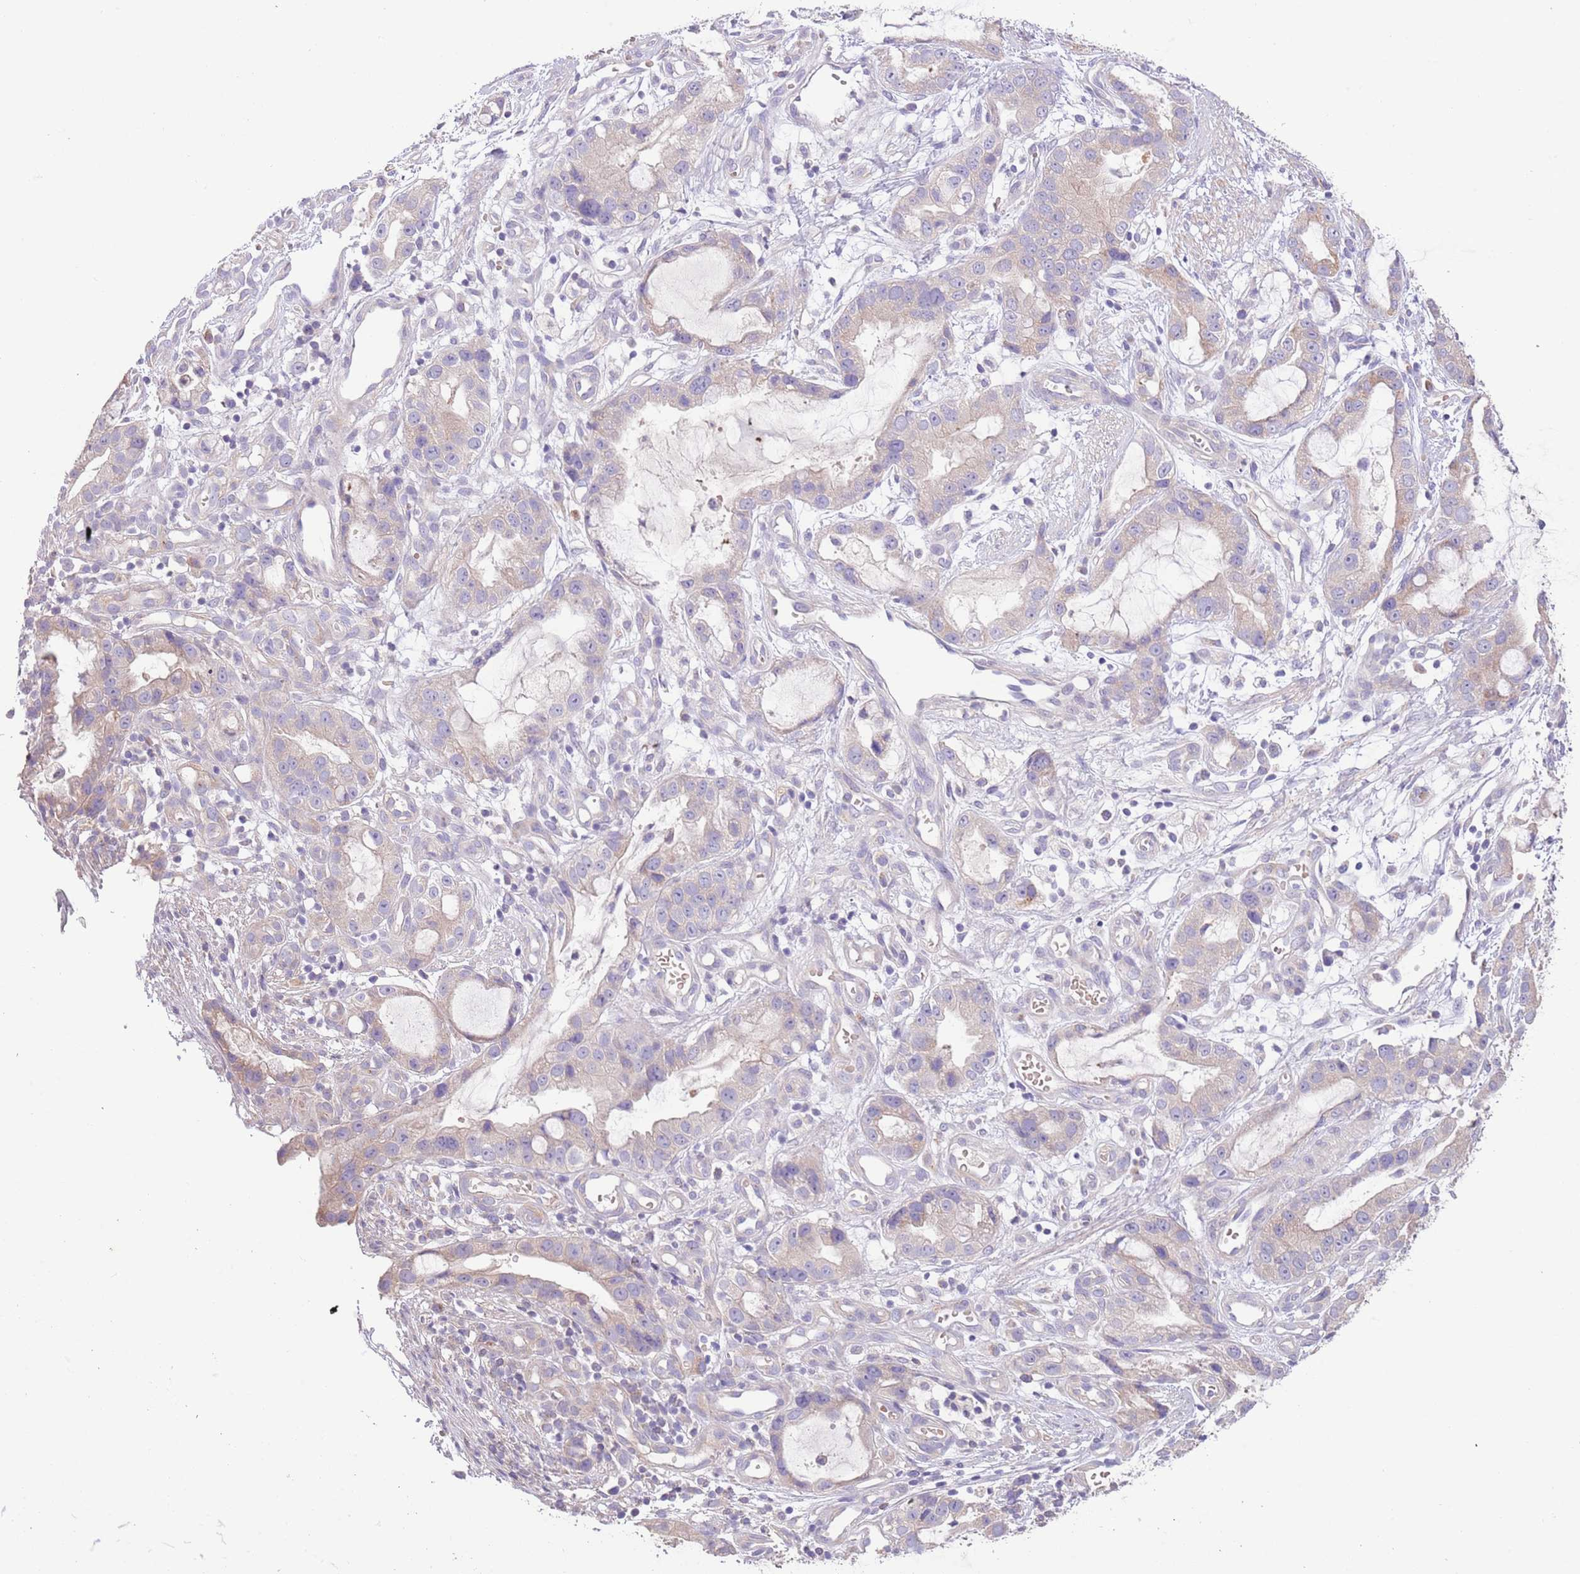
{"staining": {"intensity": "weak", "quantity": "<25%", "location": "cytoplasmic/membranous"}, "tissue": "stomach cancer", "cell_type": "Tumor cells", "image_type": "cancer", "snomed": [{"axis": "morphology", "description": "Adenocarcinoma, NOS"}, {"axis": "topography", "description": "Stomach"}], "caption": "This is a photomicrograph of IHC staining of stomach cancer, which shows no positivity in tumor cells.", "gene": "ZNF658", "patient": {"sex": "male", "age": 55}}